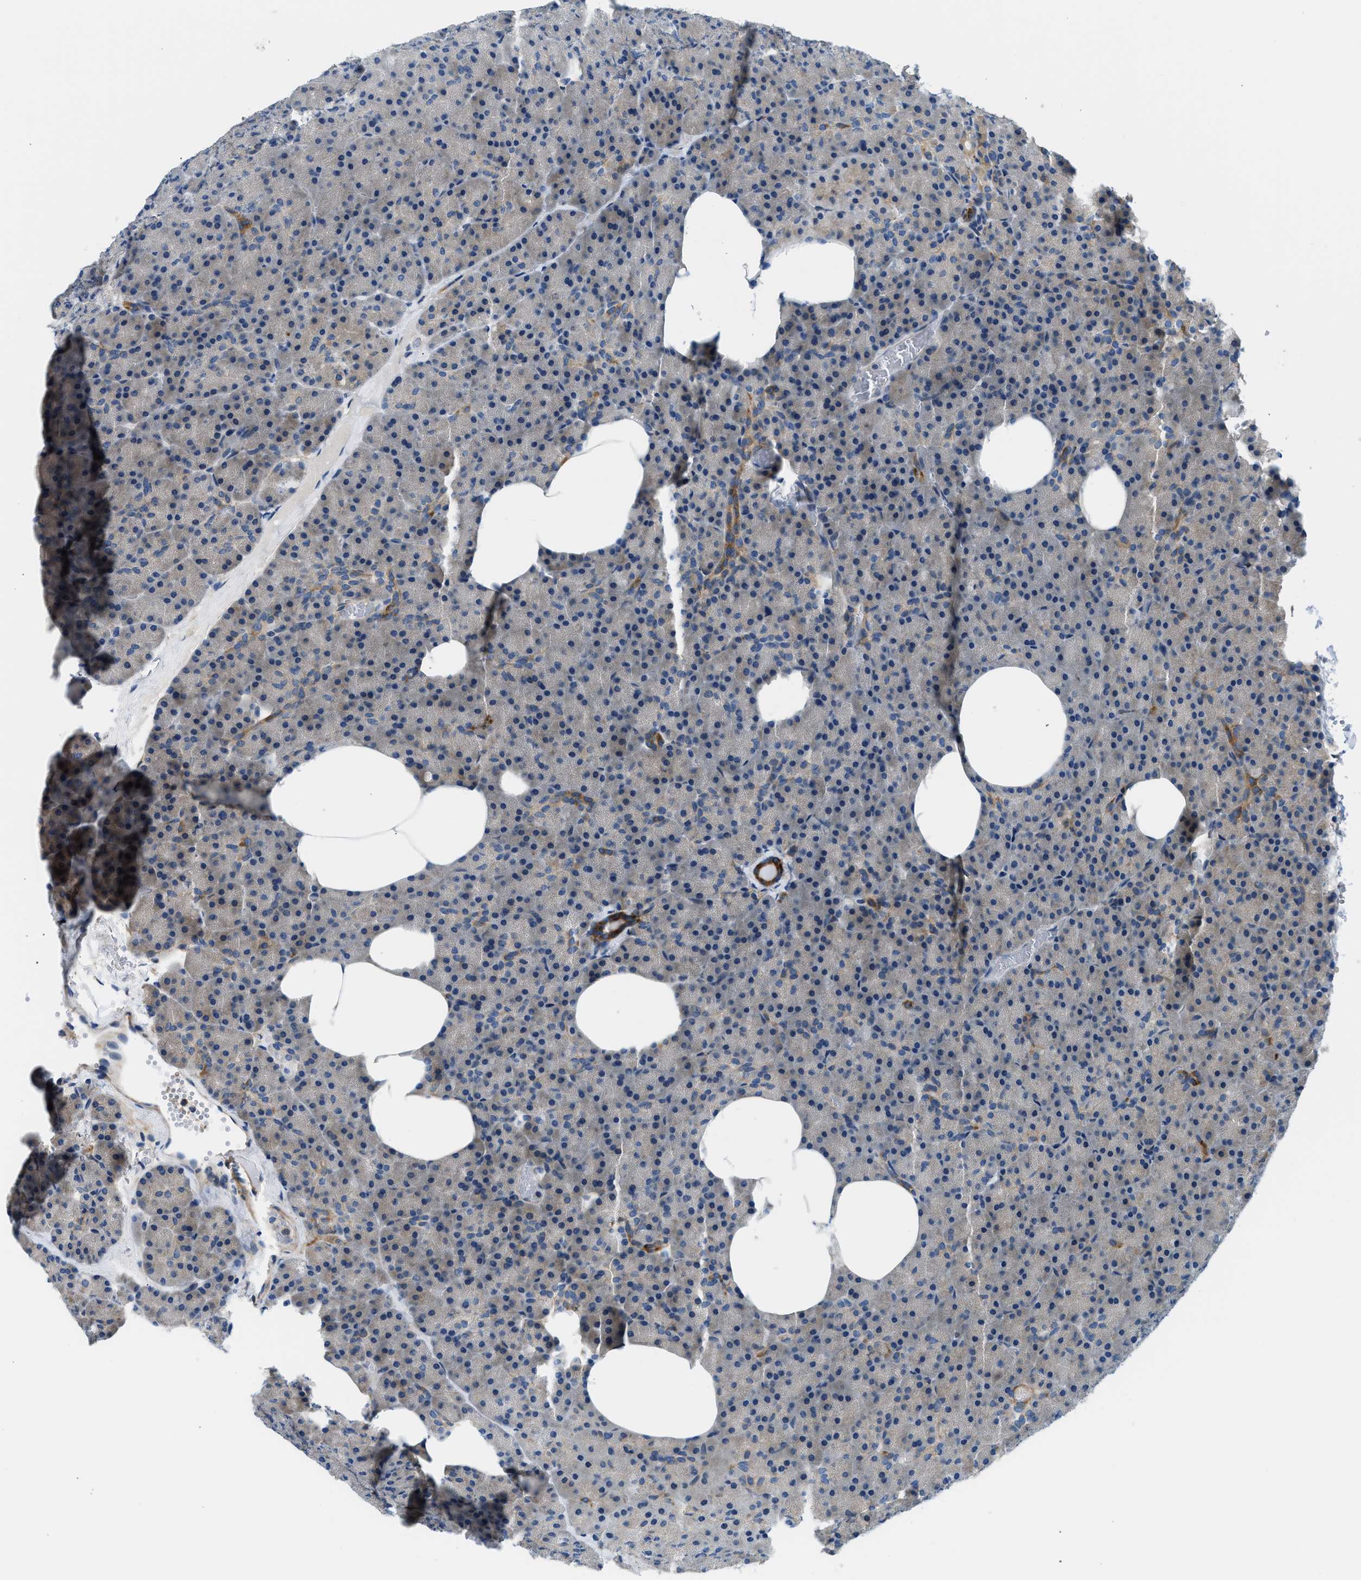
{"staining": {"intensity": "moderate", "quantity": "<25%", "location": "cytoplasmic/membranous"}, "tissue": "pancreas", "cell_type": "Exocrine glandular cells", "image_type": "normal", "snomed": [{"axis": "morphology", "description": "Normal tissue, NOS"}, {"axis": "morphology", "description": "Carcinoid, malignant, NOS"}, {"axis": "topography", "description": "Pancreas"}], "caption": "The image demonstrates staining of benign pancreas, revealing moderate cytoplasmic/membranous protein expression (brown color) within exocrine glandular cells. (DAB IHC with brightfield microscopy, high magnification).", "gene": "LPIN2", "patient": {"sex": "female", "age": 35}}